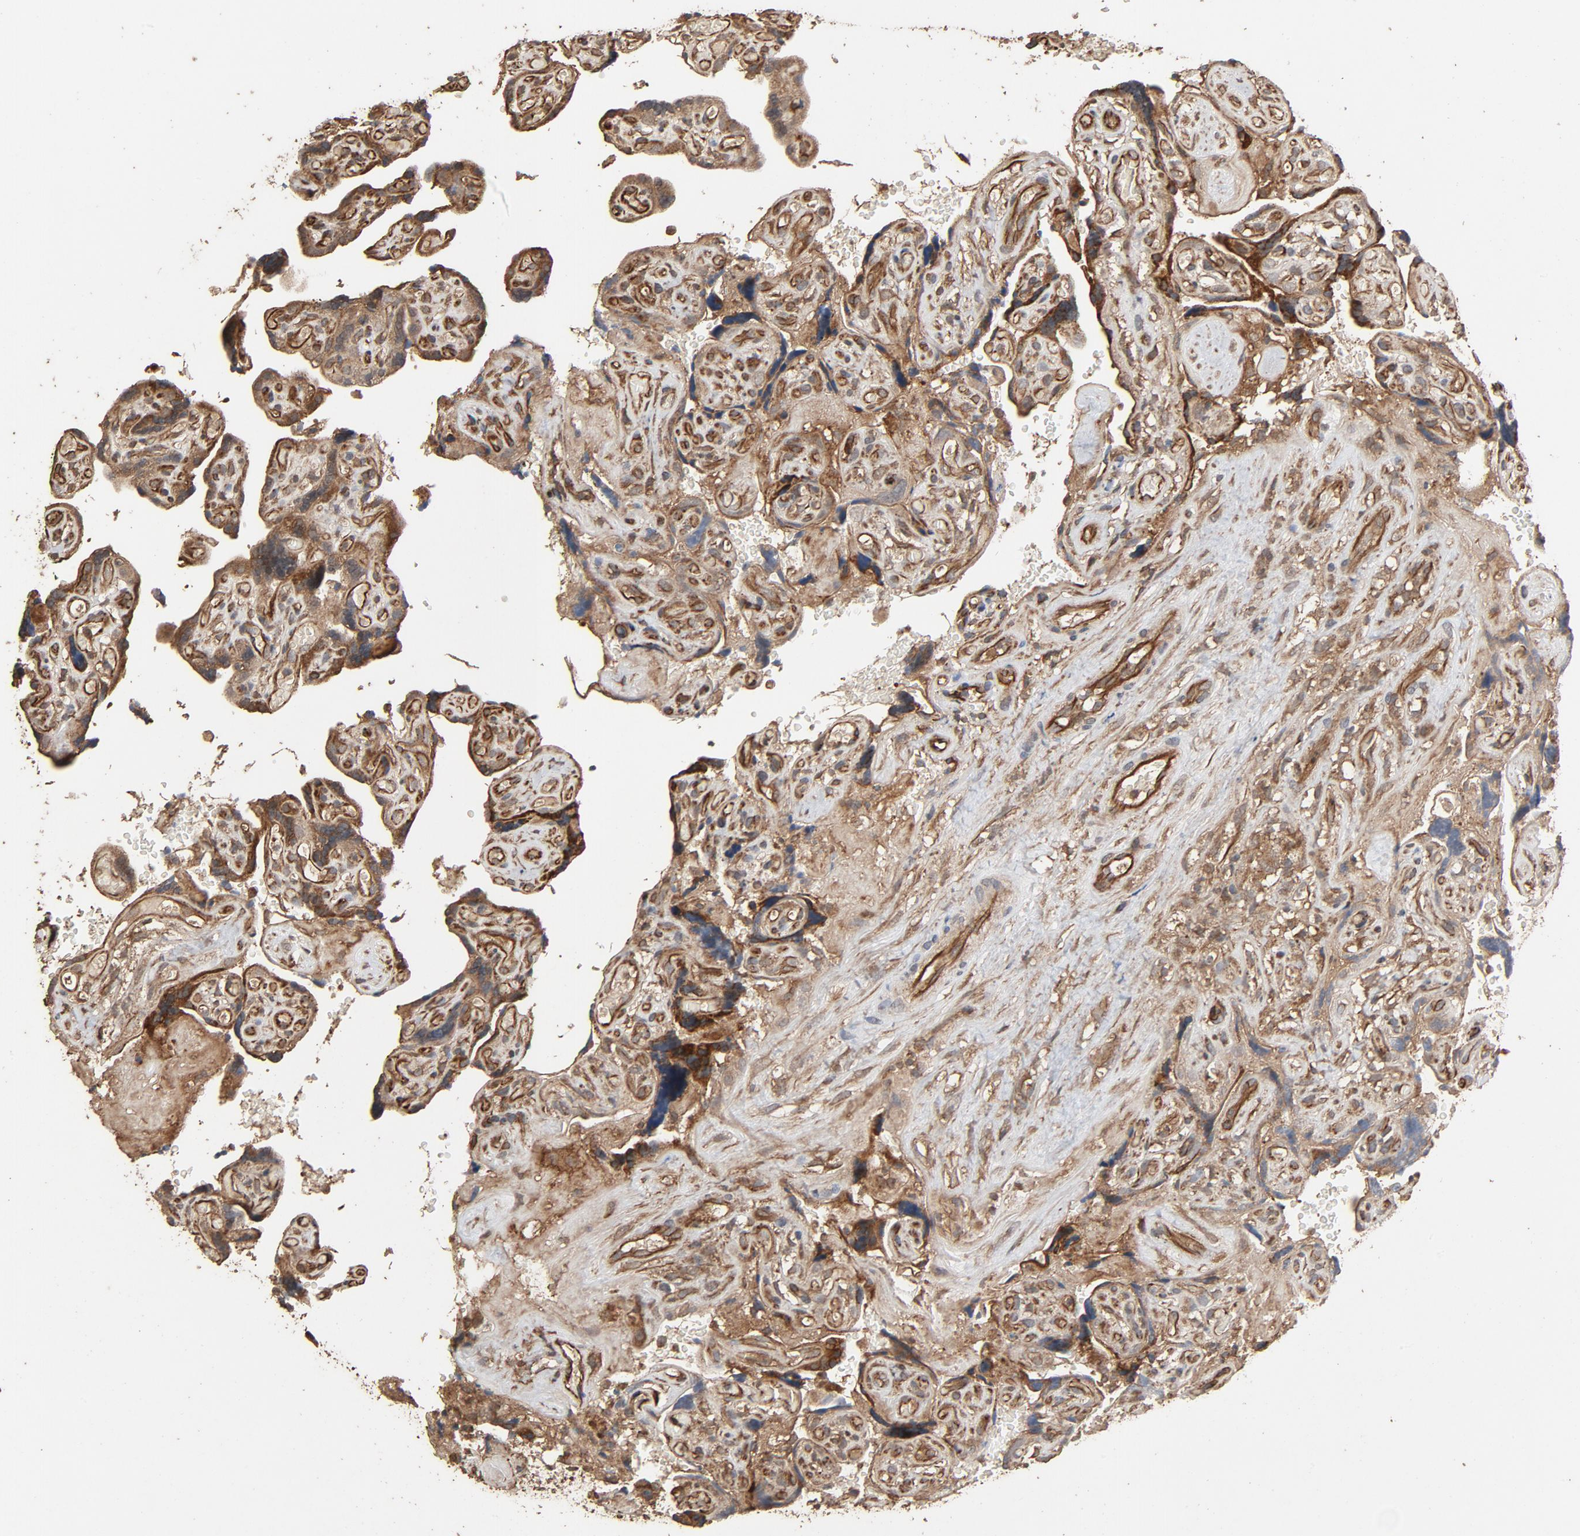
{"staining": {"intensity": "strong", "quantity": ">75%", "location": "cytoplasmic/membranous"}, "tissue": "placenta", "cell_type": "Decidual cells", "image_type": "normal", "snomed": [{"axis": "morphology", "description": "Normal tissue, NOS"}, {"axis": "topography", "description": "Placenta"}], "caption": "Strong cytoplasmic/membranous expression for a protein is identified in approximately >75% of decidual cells of unremarkable placenta using immunohistochemistry (IHC).", "gene": "RPS6KA6", "patient": {"sex": "female", "age": 30}}